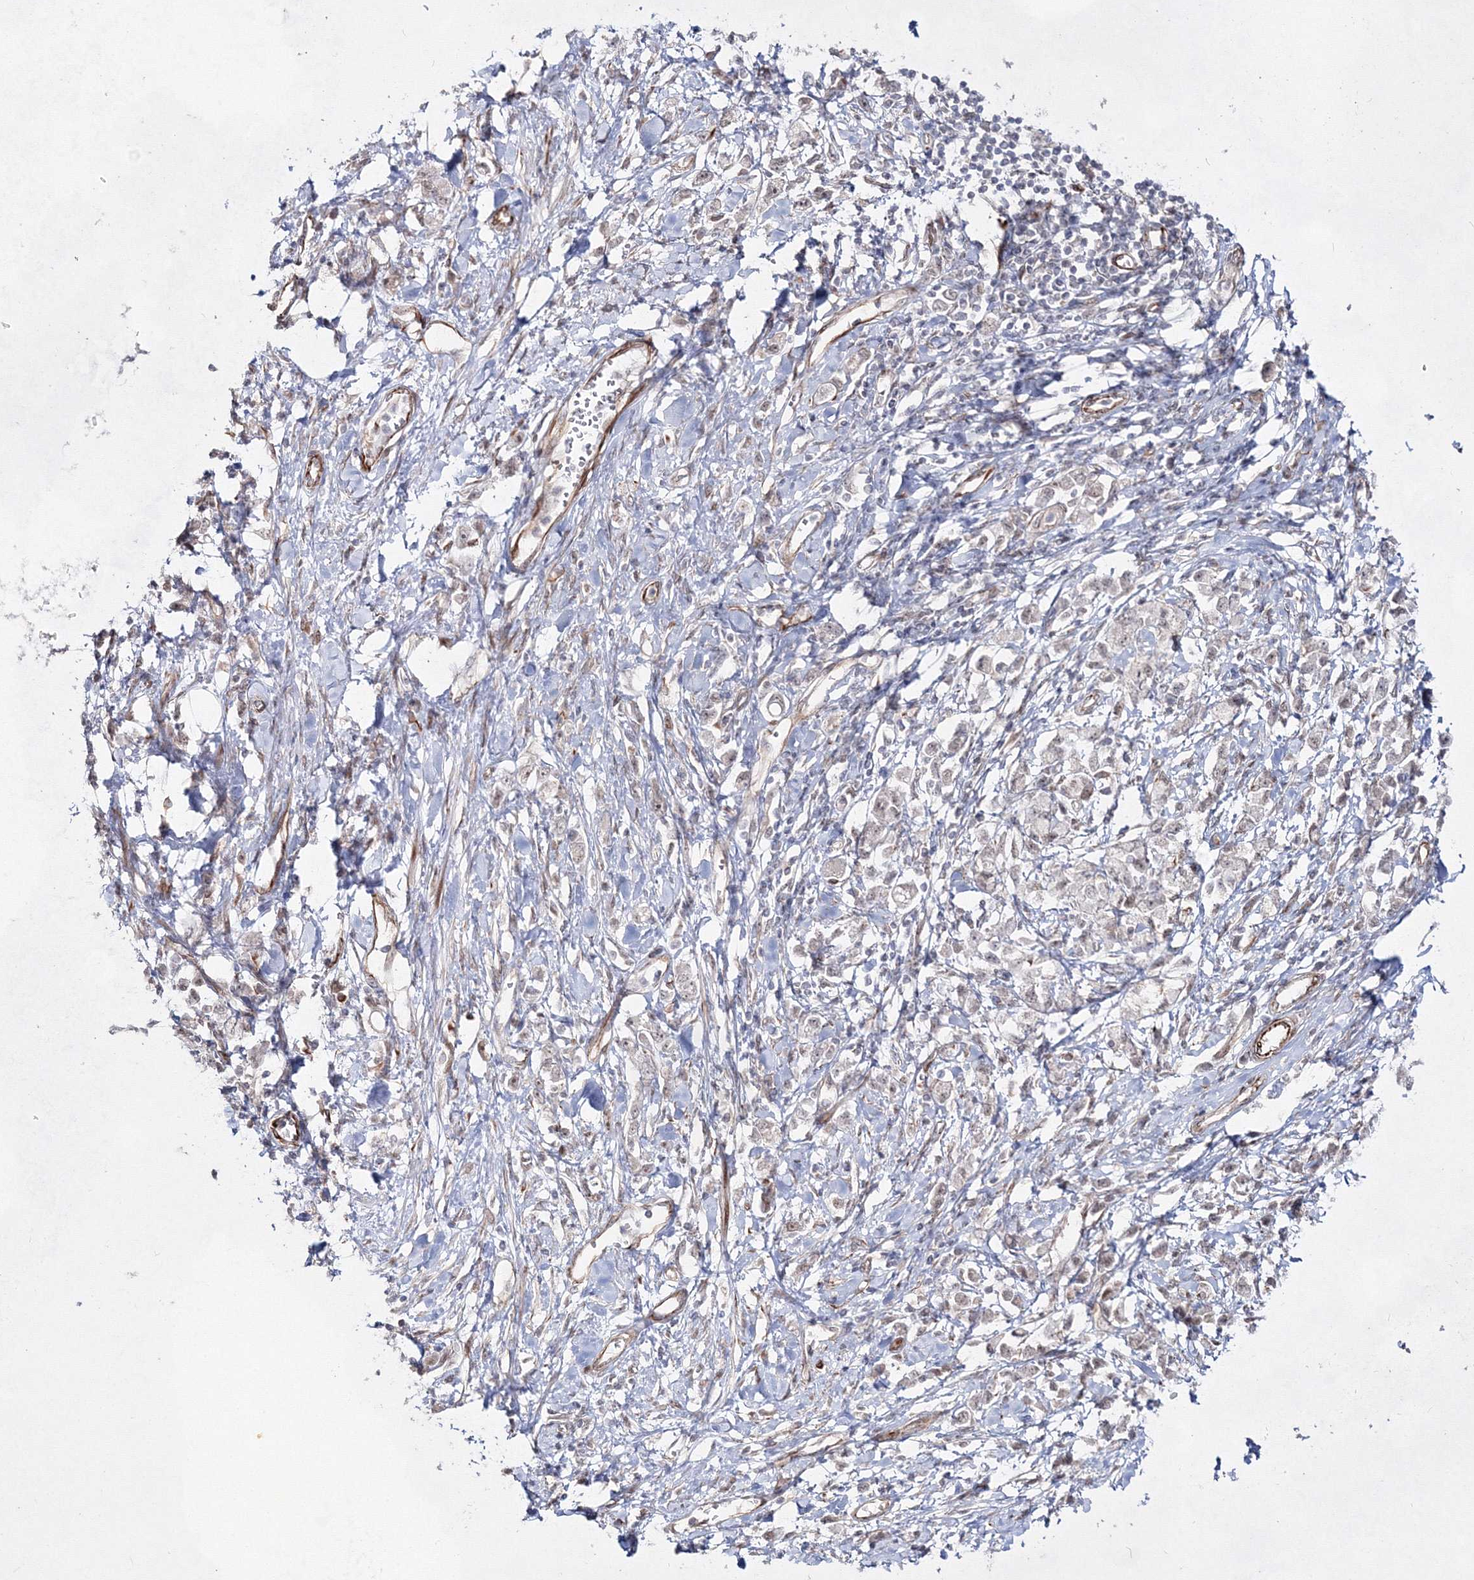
{"staining": {"intensity": "weak", "quantity": "<25%", "location": "nuclear"}, "tissue": "stomach cancer", "cell_type": "Tumor cells", "image_type": "cancer", "snomed": [{"axis": "morphology", "description": "Adenocarcinoma, NOS"}, {"axis": "topography", "description": "Stomach"}], "caption": "Immunohistochemical staining of human adenocarcinoma (stomach) exhibits no significant expression in tumor cells.", "gene": "SNIP1", "patient": {"sex": "female", "age": 76}}